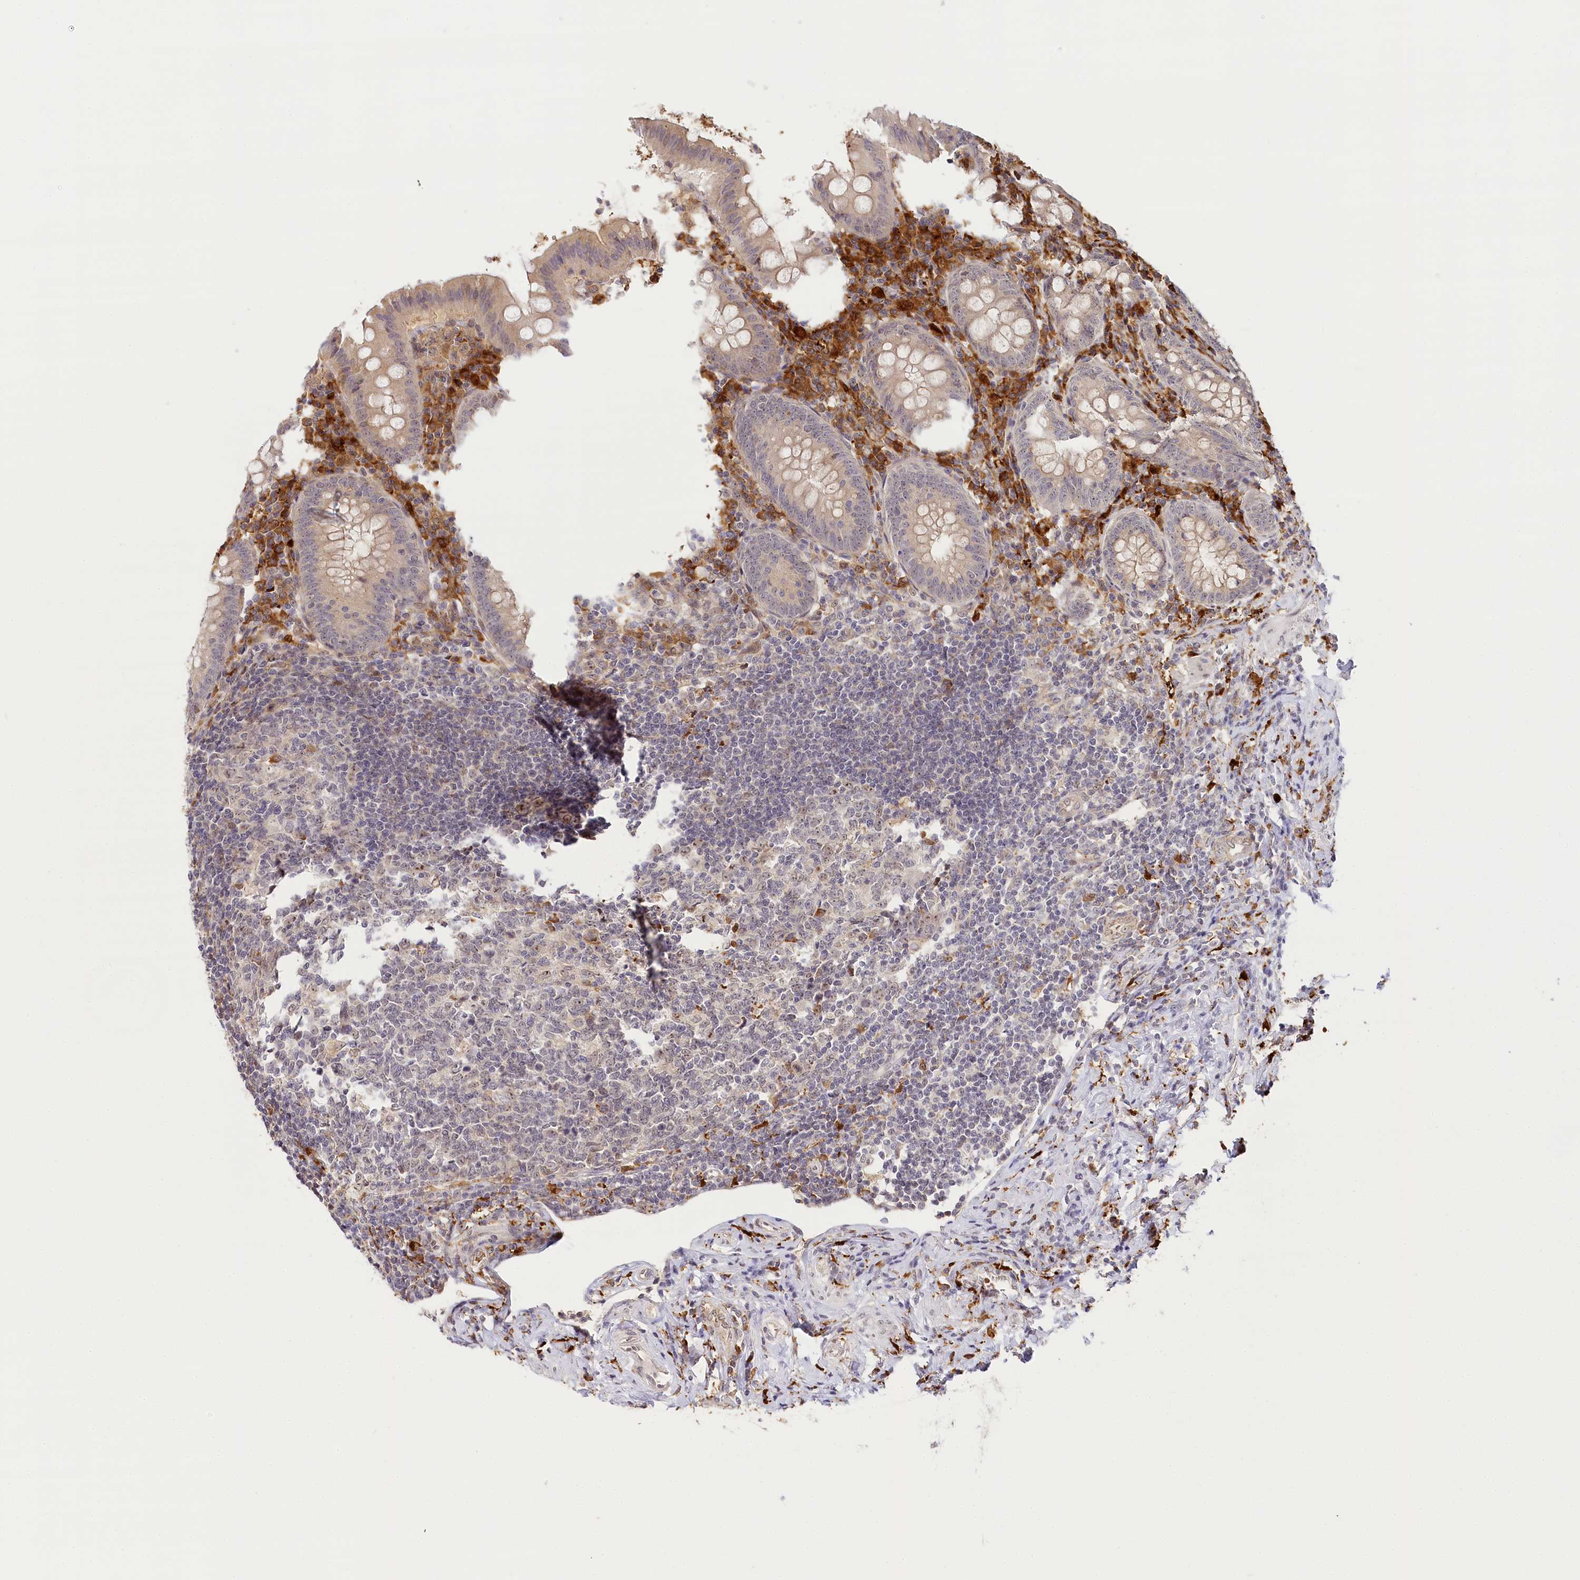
{"staining": {"intensity": "weak", "quantity": ">75%", "location": "cytoplasmic/membranous"}, "tissue": "appendix", "cell_type": "Glandular cells", "image_type": "normal", "snomed": [{"axis": "morphology", "description": "Normal tissue, NOS"}, {"axis": "topography", "description": "Appendix"}], "caption": "This image reveals immunohistochemistry staining of normal human appendix, with low weak cytoplasmic/membranous expression in about >75% of glandular cells.", "gene": "WDR36", "patient": {"sex": "female", "age": 54}}